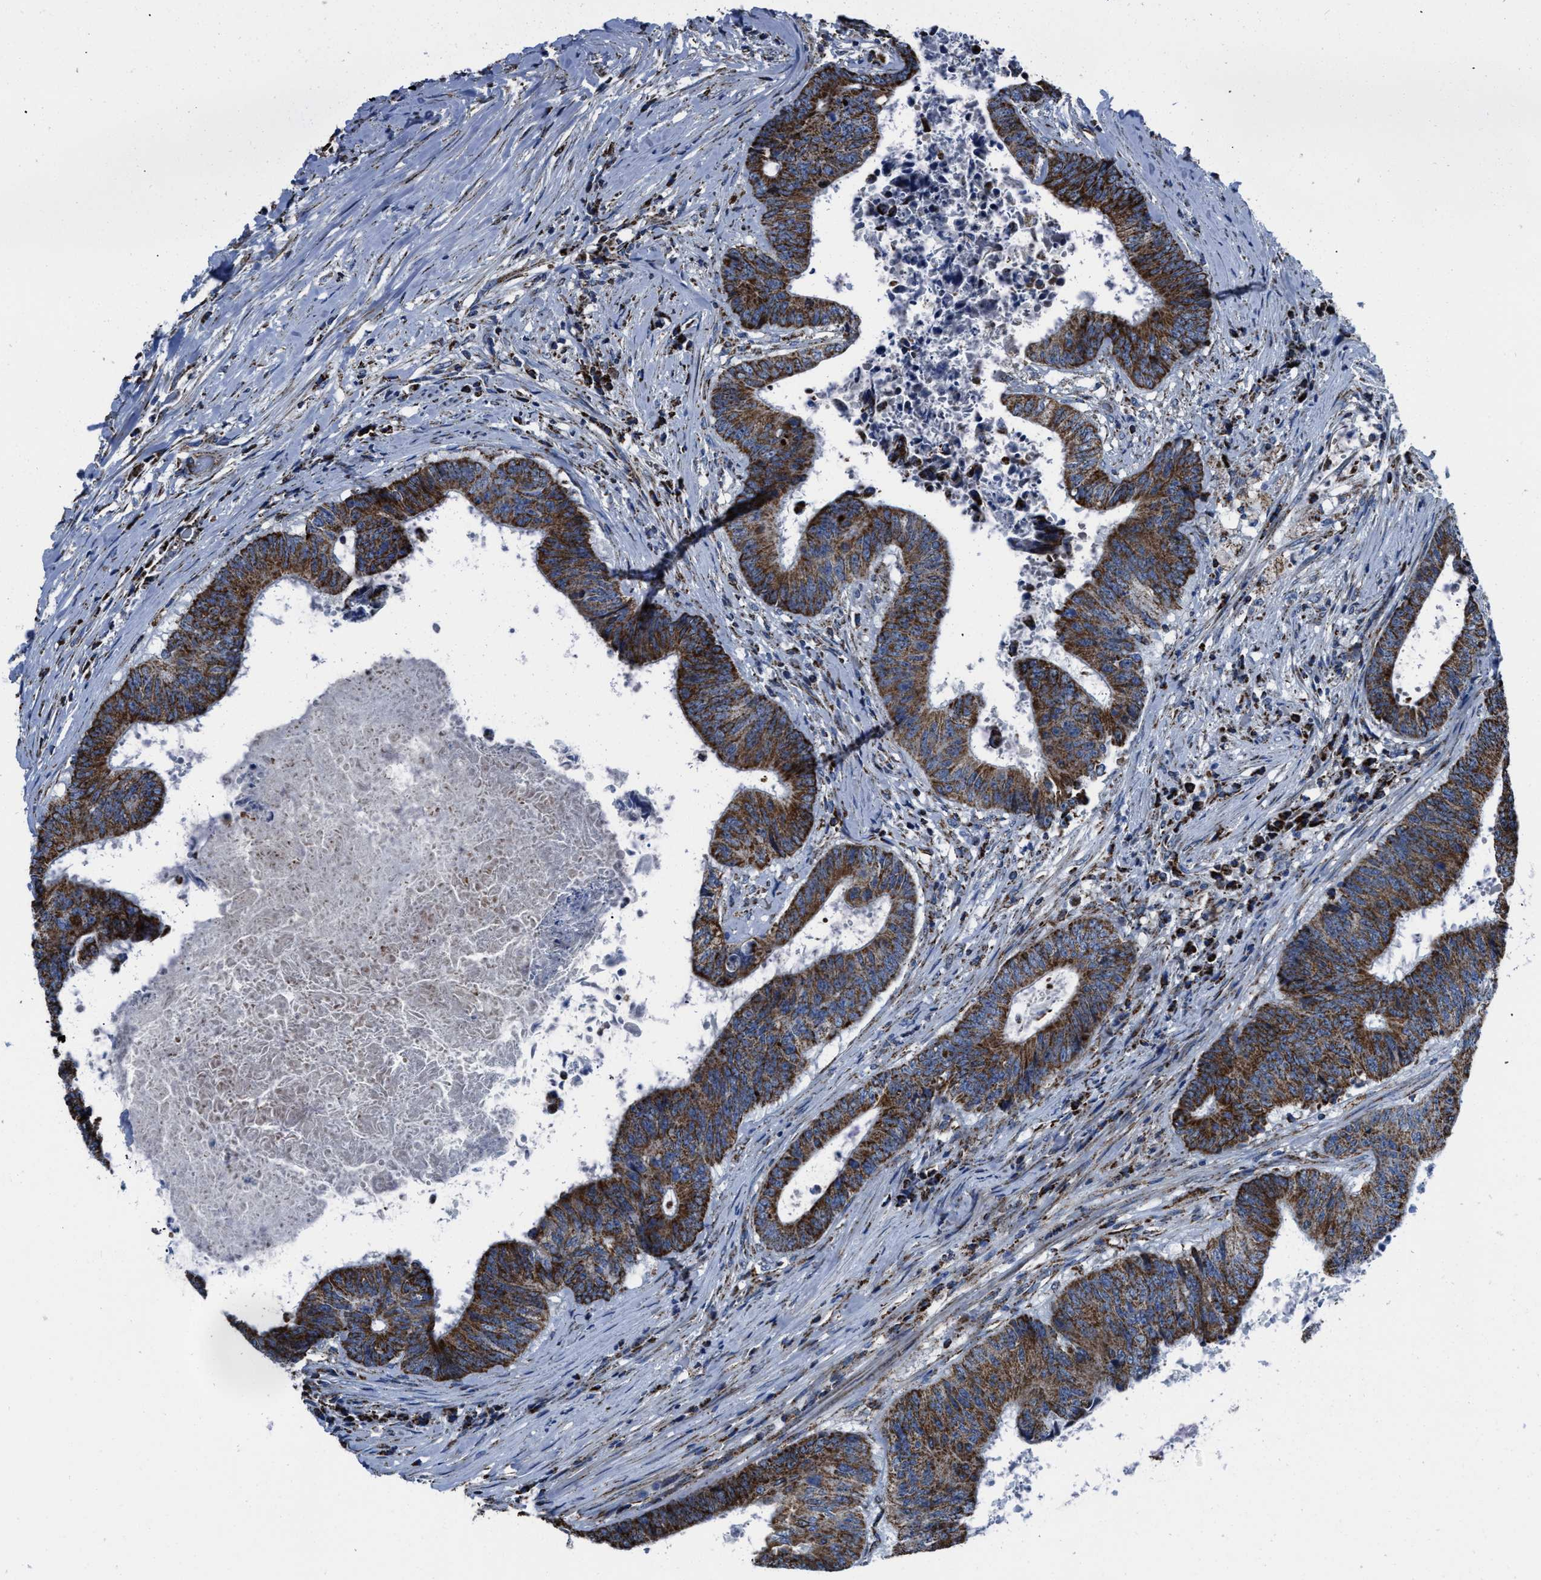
{"staining": {"intensity": "moderate", "quantity": ">75%", "location": "cytoplasmic/membranous"}, "tissue": "colorectal cancer", "cell_type": "Tumor cells", "image_type": "cancer", "snomed": [{"axis": "morphology", "description": "Adenocarcinoma, NOS"}, {"axis": "topography", "description": "Rectum"}], "caption": "A high-resolution micrograph shows immunohistochemistry staining of colorectal cancer (adenocarcinoma), which demonstrates moderate cytoplasmic/membranous staining in about >75% of tumor cells. Nuclei are stained in blue.", "gene": "NSD3", "patient": {"sex": "male", "age": 72}}